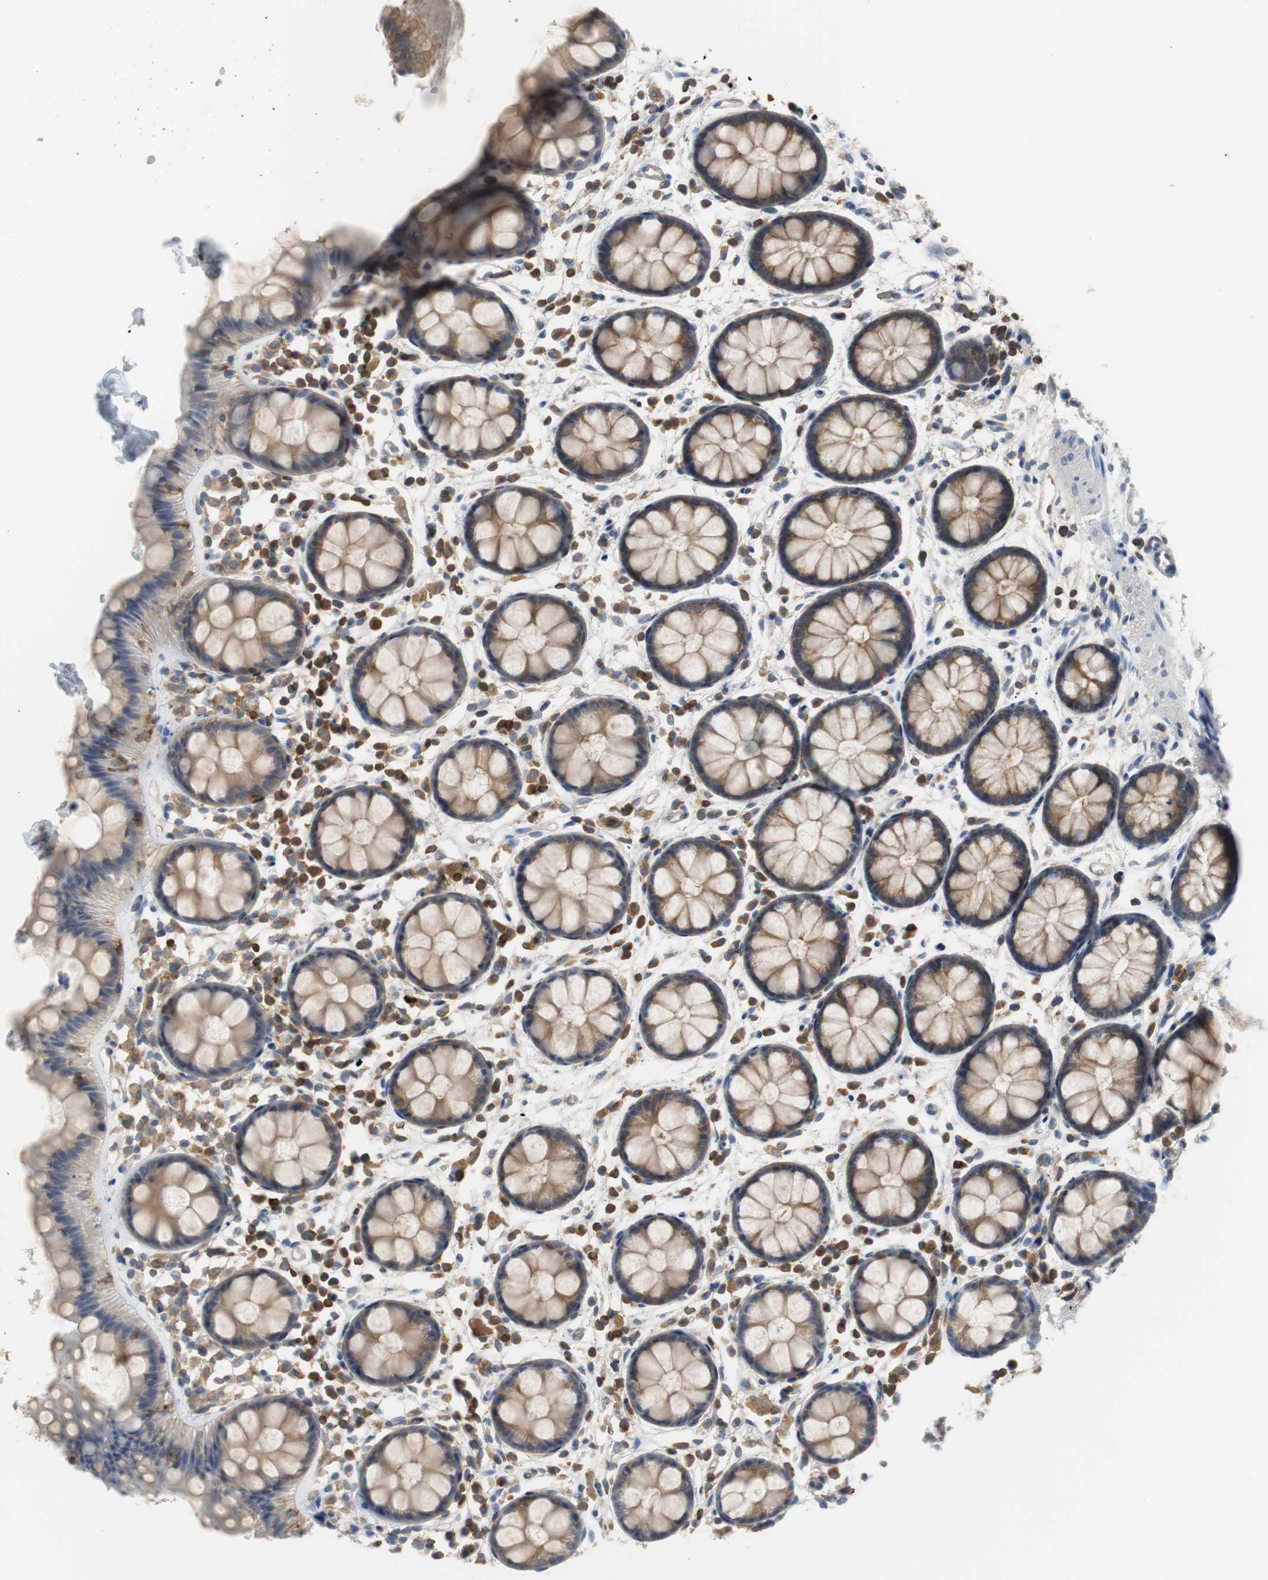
{"staining": {"intensity": "moderate", "quantity": ">75%", "location": "cytoplasmic/membranous"}, "tissue": "rectum", "cell_type": "Glandular cells", "image_type": "normal", "snomed": [{"axis": "morphology", "description": "Normal tissue, NOS"}, {"axis": "topography", "description": "Rectum"}], "caption": "This is a photomicrograph of immunohistochemistry (IHC) staining of normal rectum, which shows moderate positivity in the cytoplasmic/membranous of glandular cells.", "gene": "TSC22D4", "patient": {"sex": "female", "age": 66}}